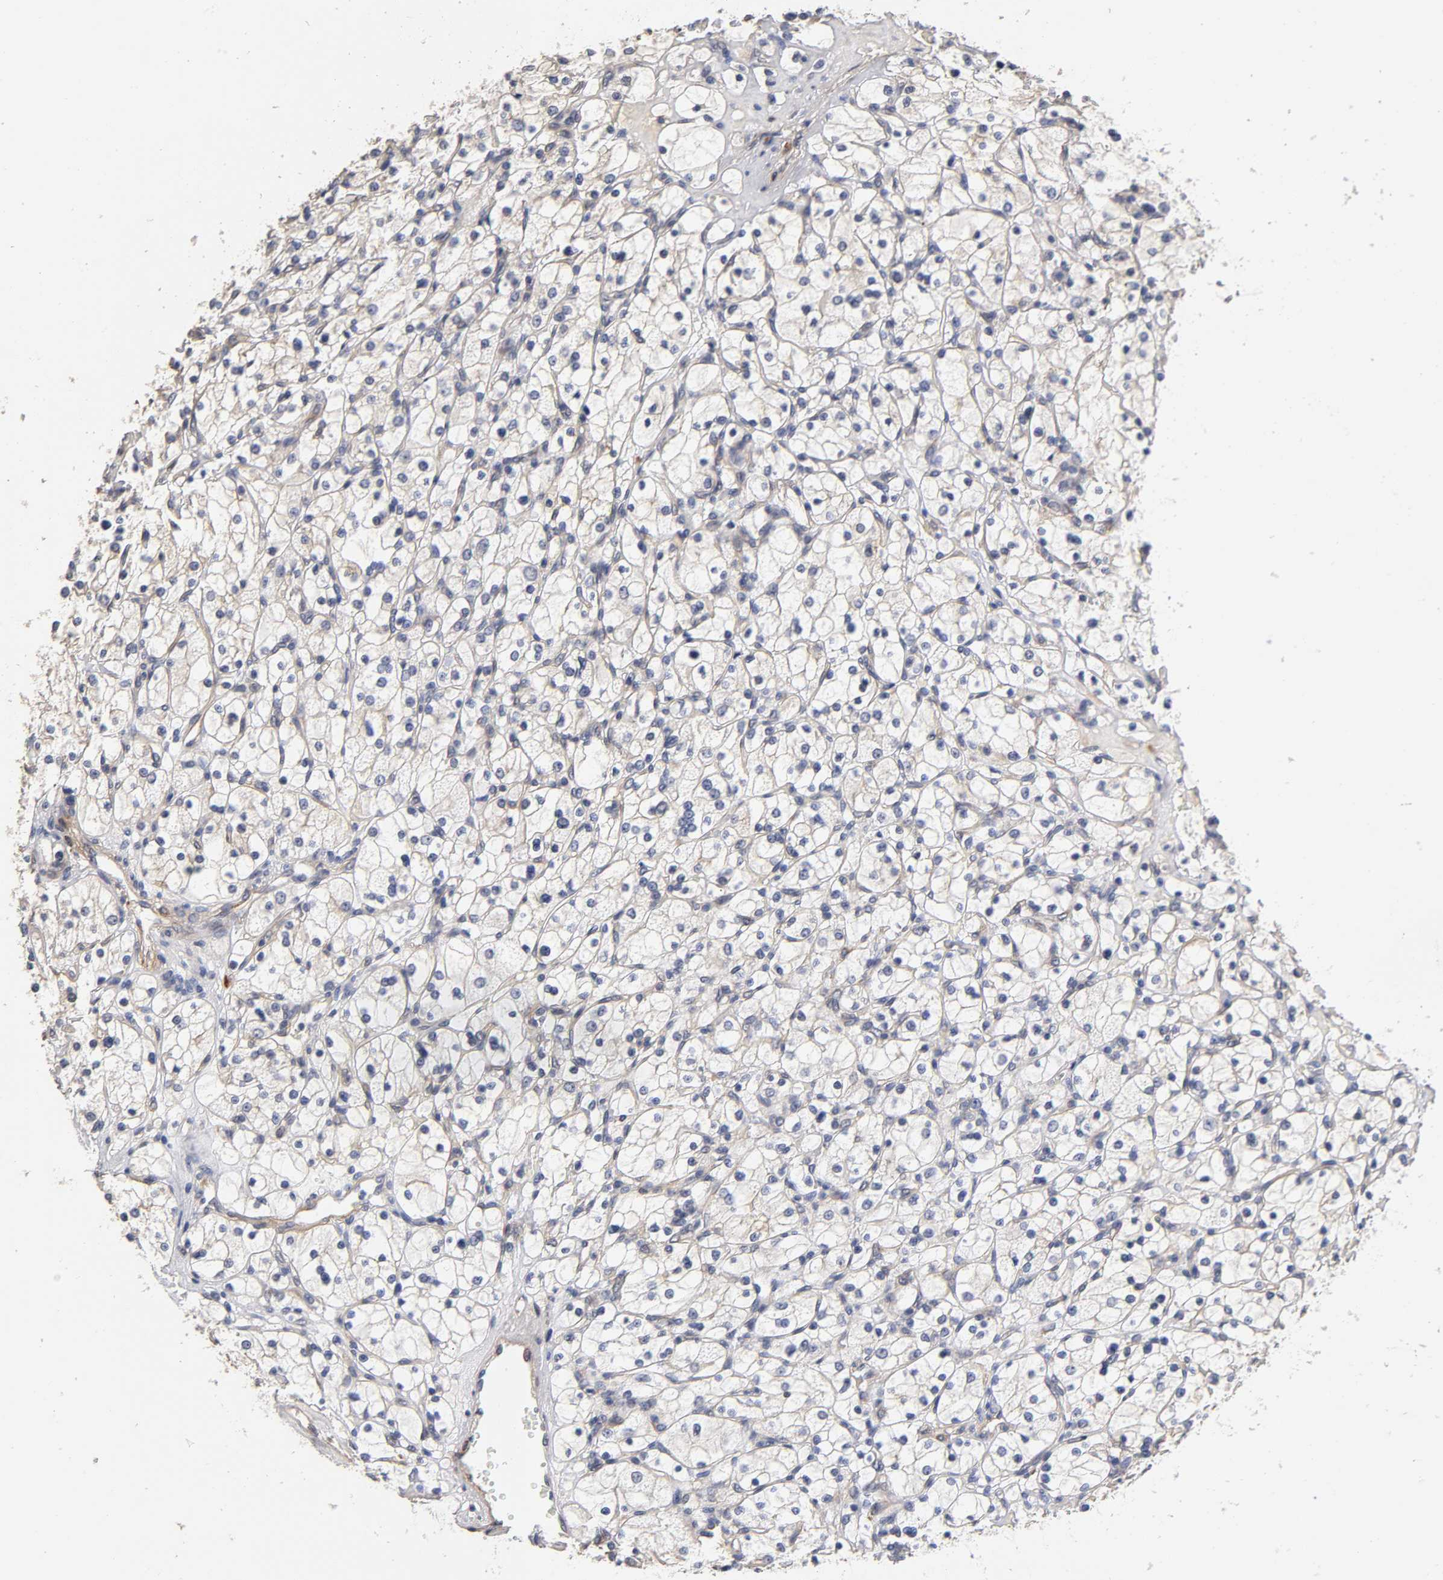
{"staining": {"intensity": "negative", "quantity": "none", "location": "none"}, "tissue": "renal cancer", "cell_type": "Tumor cells", "image_type": "cancer", "snomed": [{"axis": "morphology", "description": "Adenocarcinoma, NOS"}, {"axis": "topography", "description": "Kidney"}], "caption": "Renal cancer (adenocarcinoma) was stained to show a protein in brown. There is no significant positivity in tumor cells.", "gene": "LAMB1", "patient": {"sex": "female", "age": 83}}